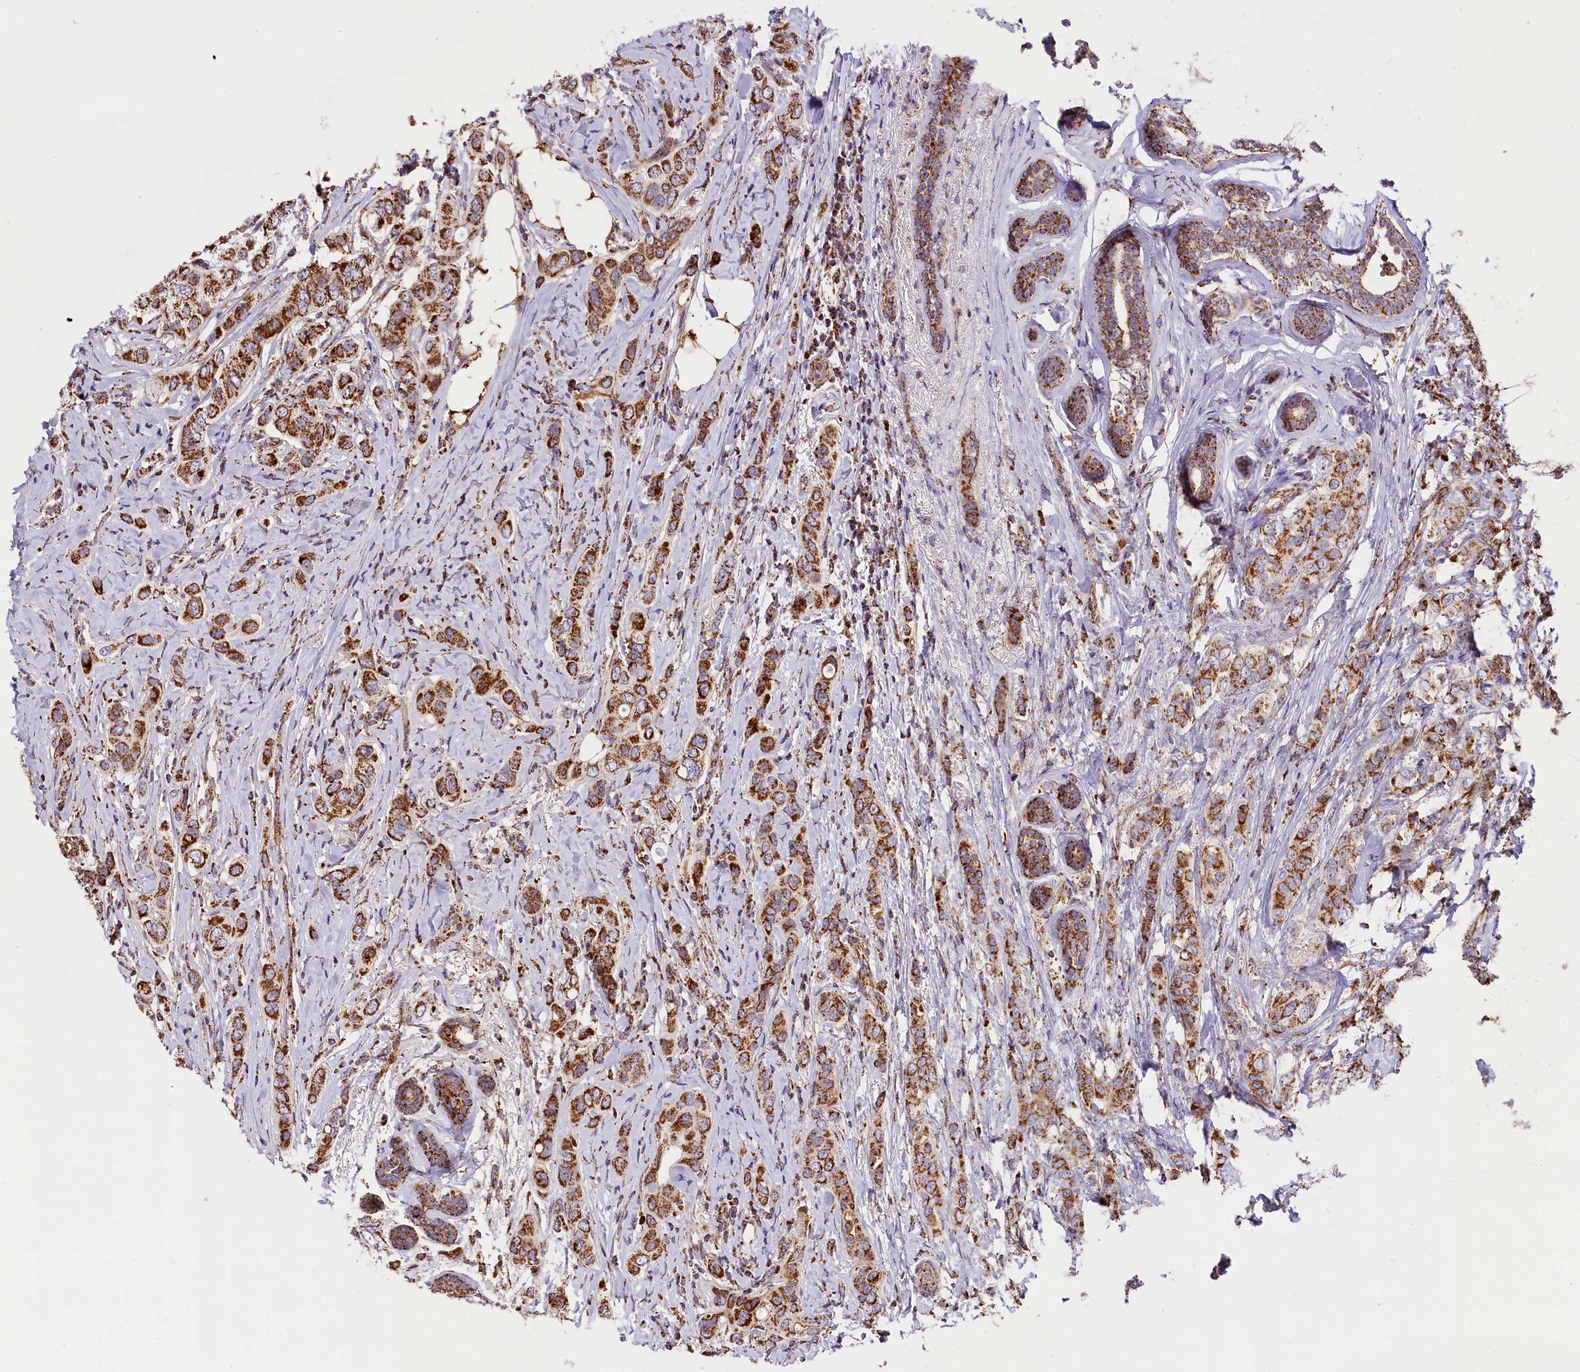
{"staining": {"intensity": "strong", "quantity": ">75%", "location": "cytoplasmic/membranous"}, "tissue": "breast cancer", "cell_type": "Tumor cells", "image_type": "cancer", "snomed": [{"axis": "morphology", "description": "Lobular carcinoma"}, {"axis": "topography", "description": "Breast"}], "caption": "Human lobular carcinoma (breast) stained with a brown dye exhibits strong cytoplasmic/membranous positive positivity in approximately >75% of tumor cells.", "gene": "NDUFA8", "patient": {"sex": "female", "age": 51}}